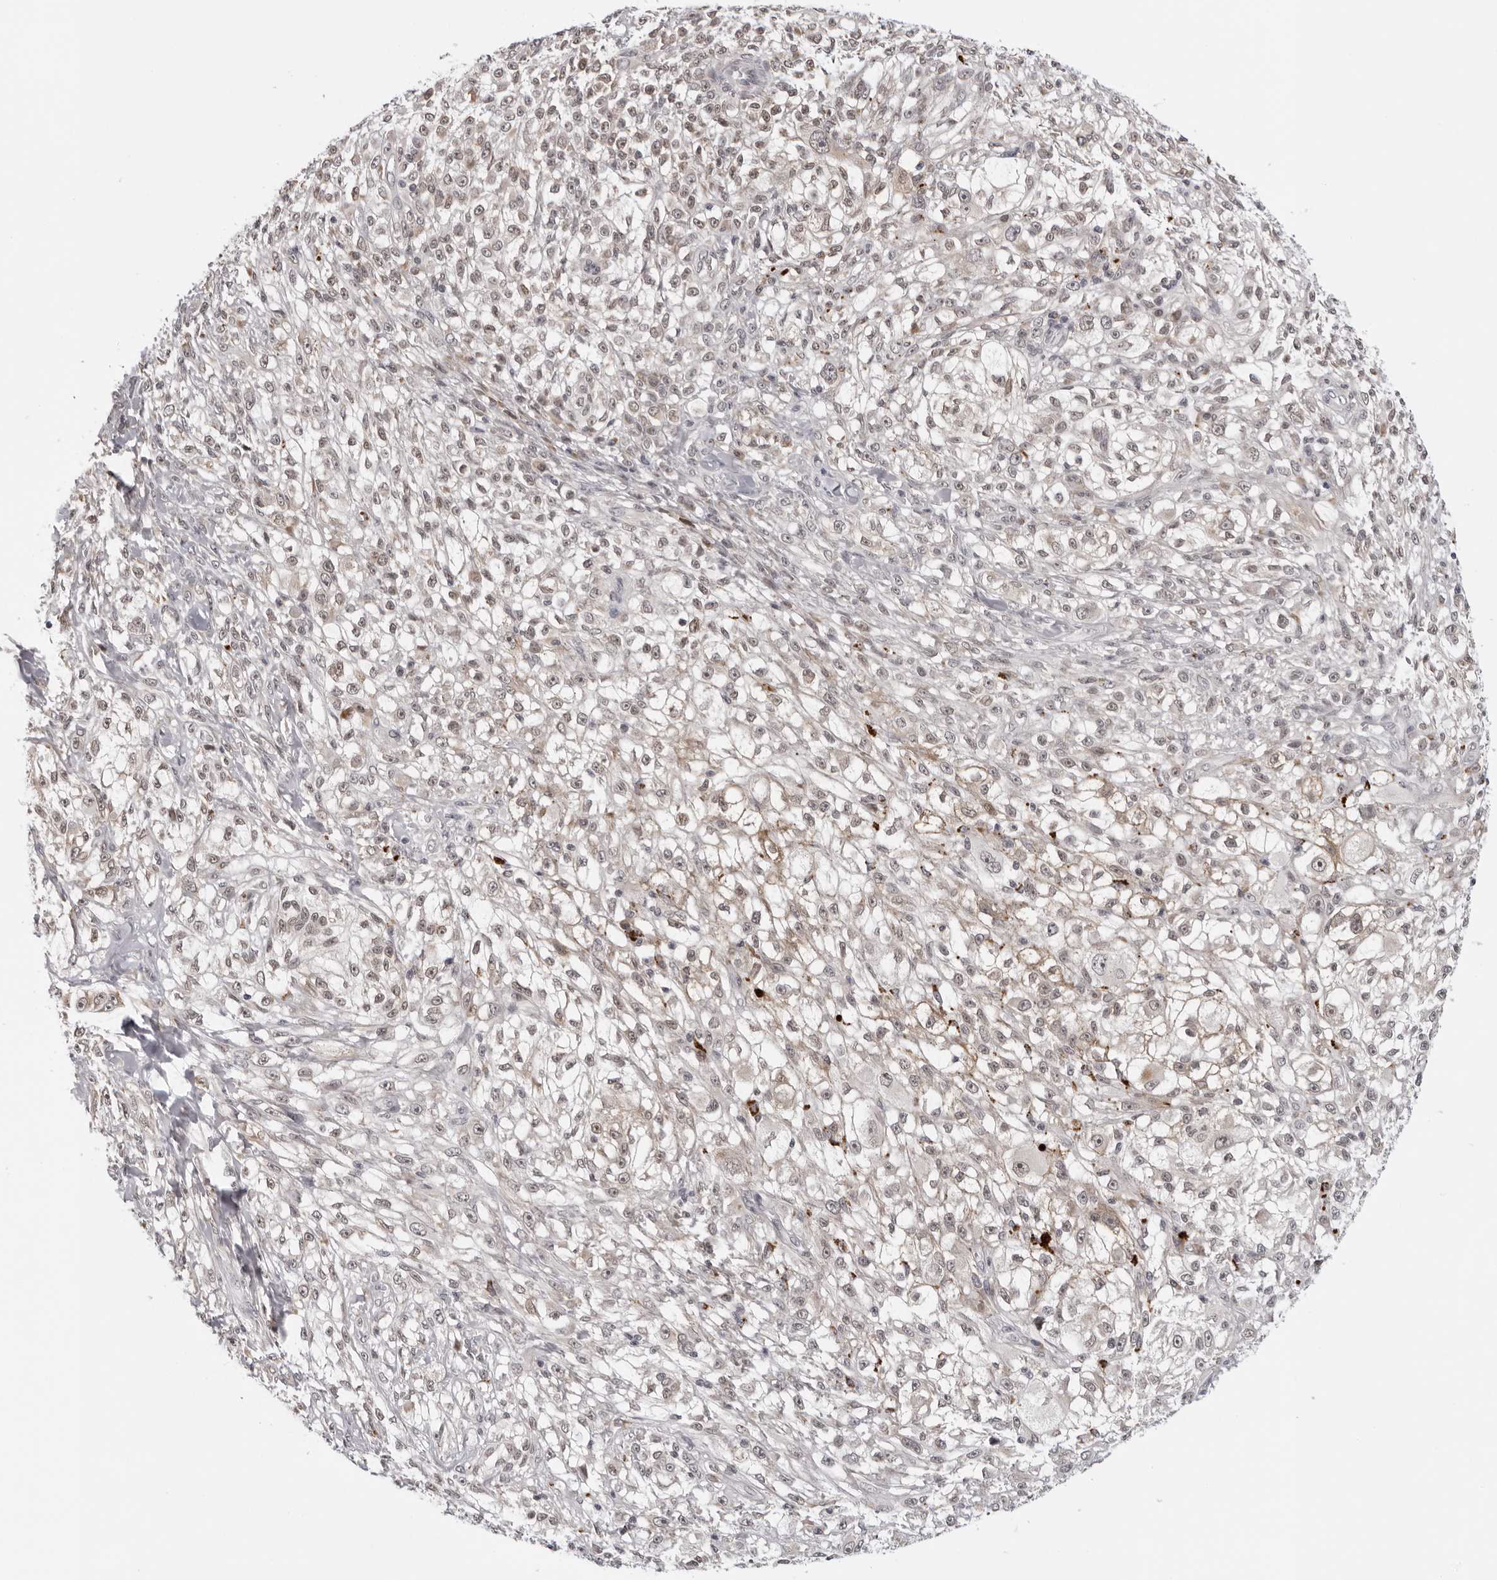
{"staining": {"intensity": "weak", "quantity": "<25%", "location": "nuclear"}, "tissue": "melanoma", "cell_type": "Tumor cells", "image_type": "cancer", "snomed": [{"axis": "morphology", "description": "Malignant melanoma, NOS"}, {"axis": "topography", "description": "Skin of head"}], "caption": "DAB immunohistochemical staining of melanoma reveals no significant positivity in tumor cells.", "gene": "PRUNE1", "patient": {"sex": "male", "age": 83}}